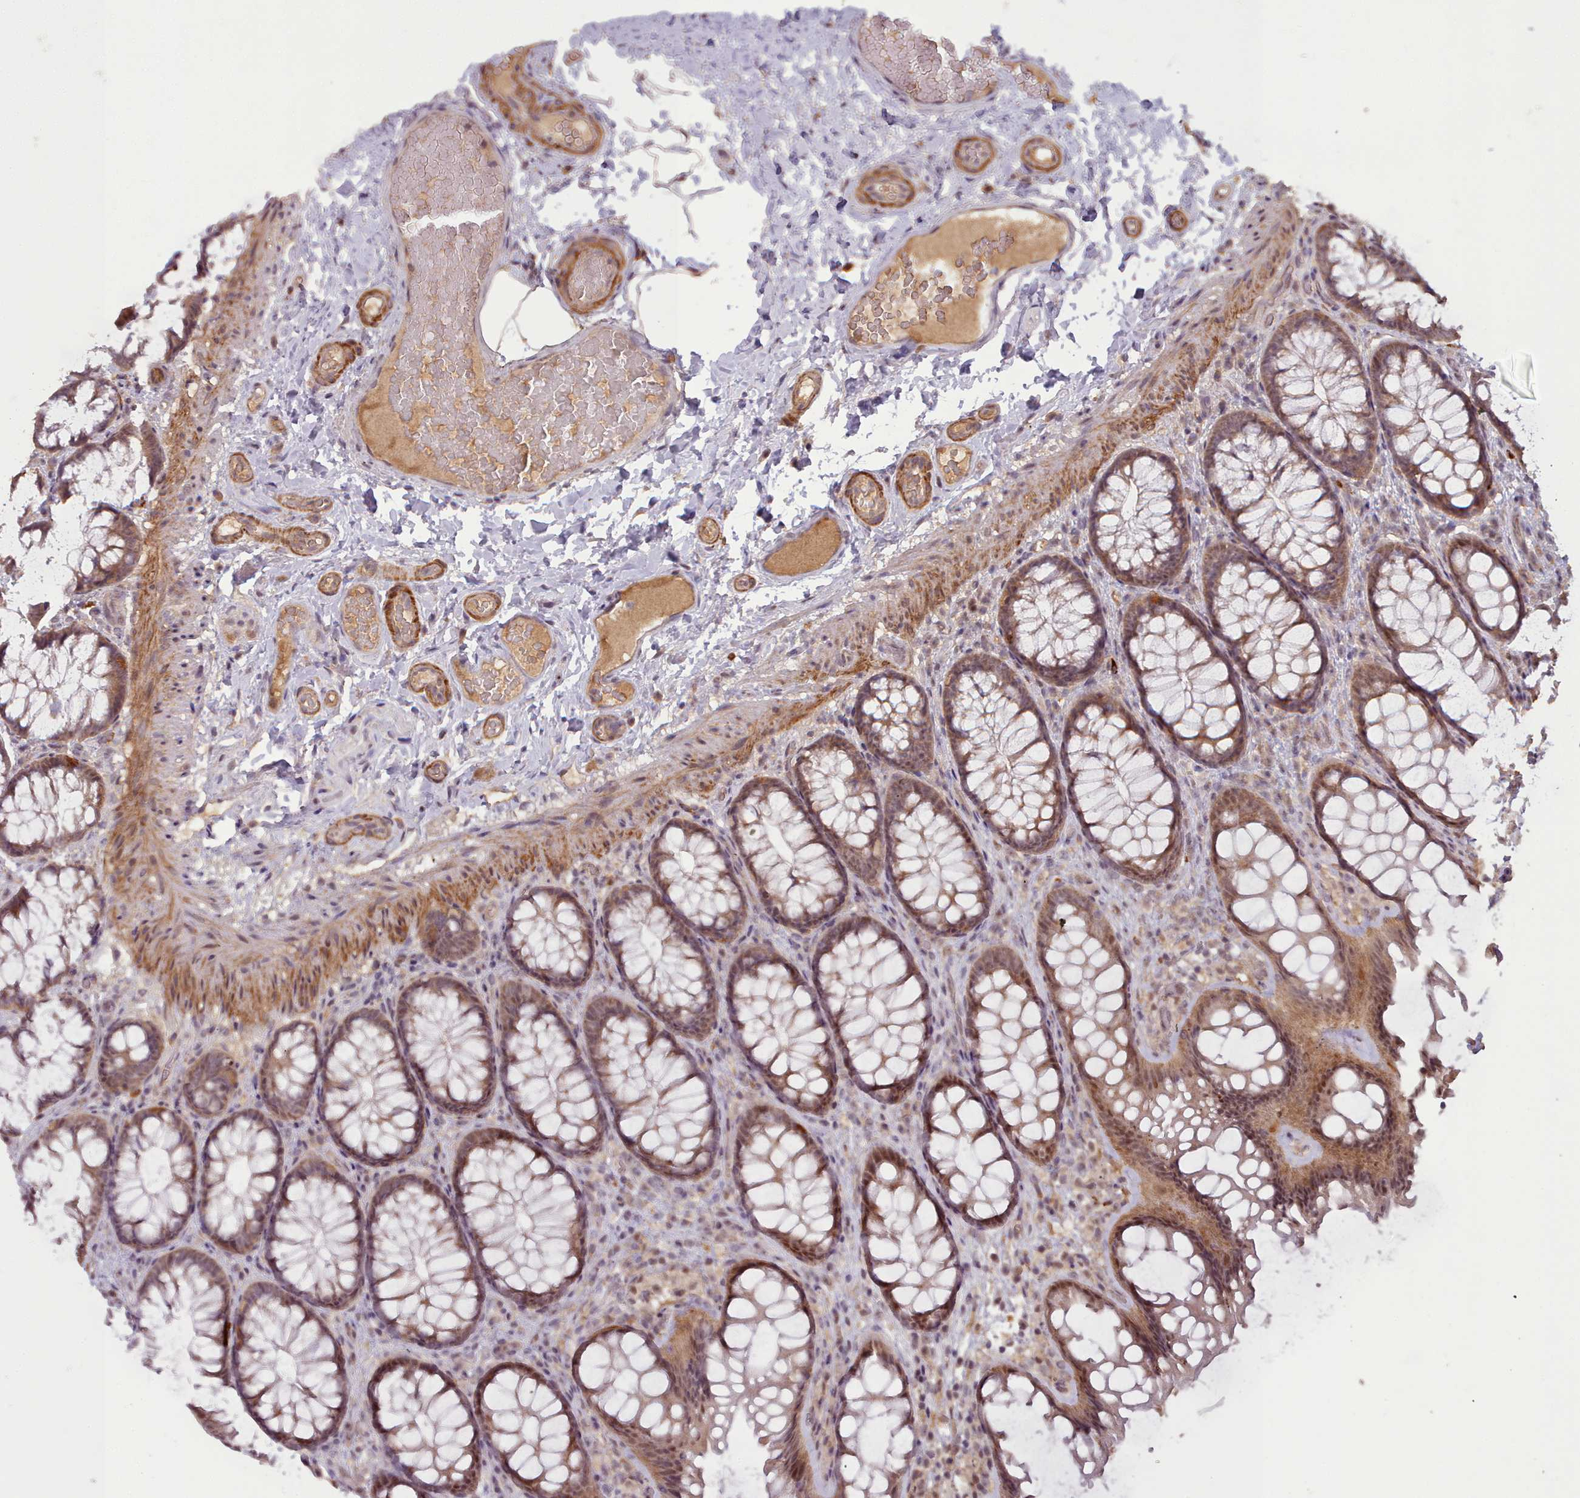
{"staining": {"intensity": "moderate", "quantity": ">75%", "location": "cytoplasmic/membranous,nuclear"}, "tissue": "colon", "cell_type": "Endothelial cells", "image_type": "normal", "snomed": [{"axis": "morphology", "description": "Normal tissue, NOS"}, {"axis": "topography", "description": "Colon"}], "caption": "A brown stain highlights moderate cytoplasmic/membranous,nuclear staining of a protein in endothelial cells of normal colon.", "gene": "CDC6", "patient": {"sex": "male", "age": 46}}